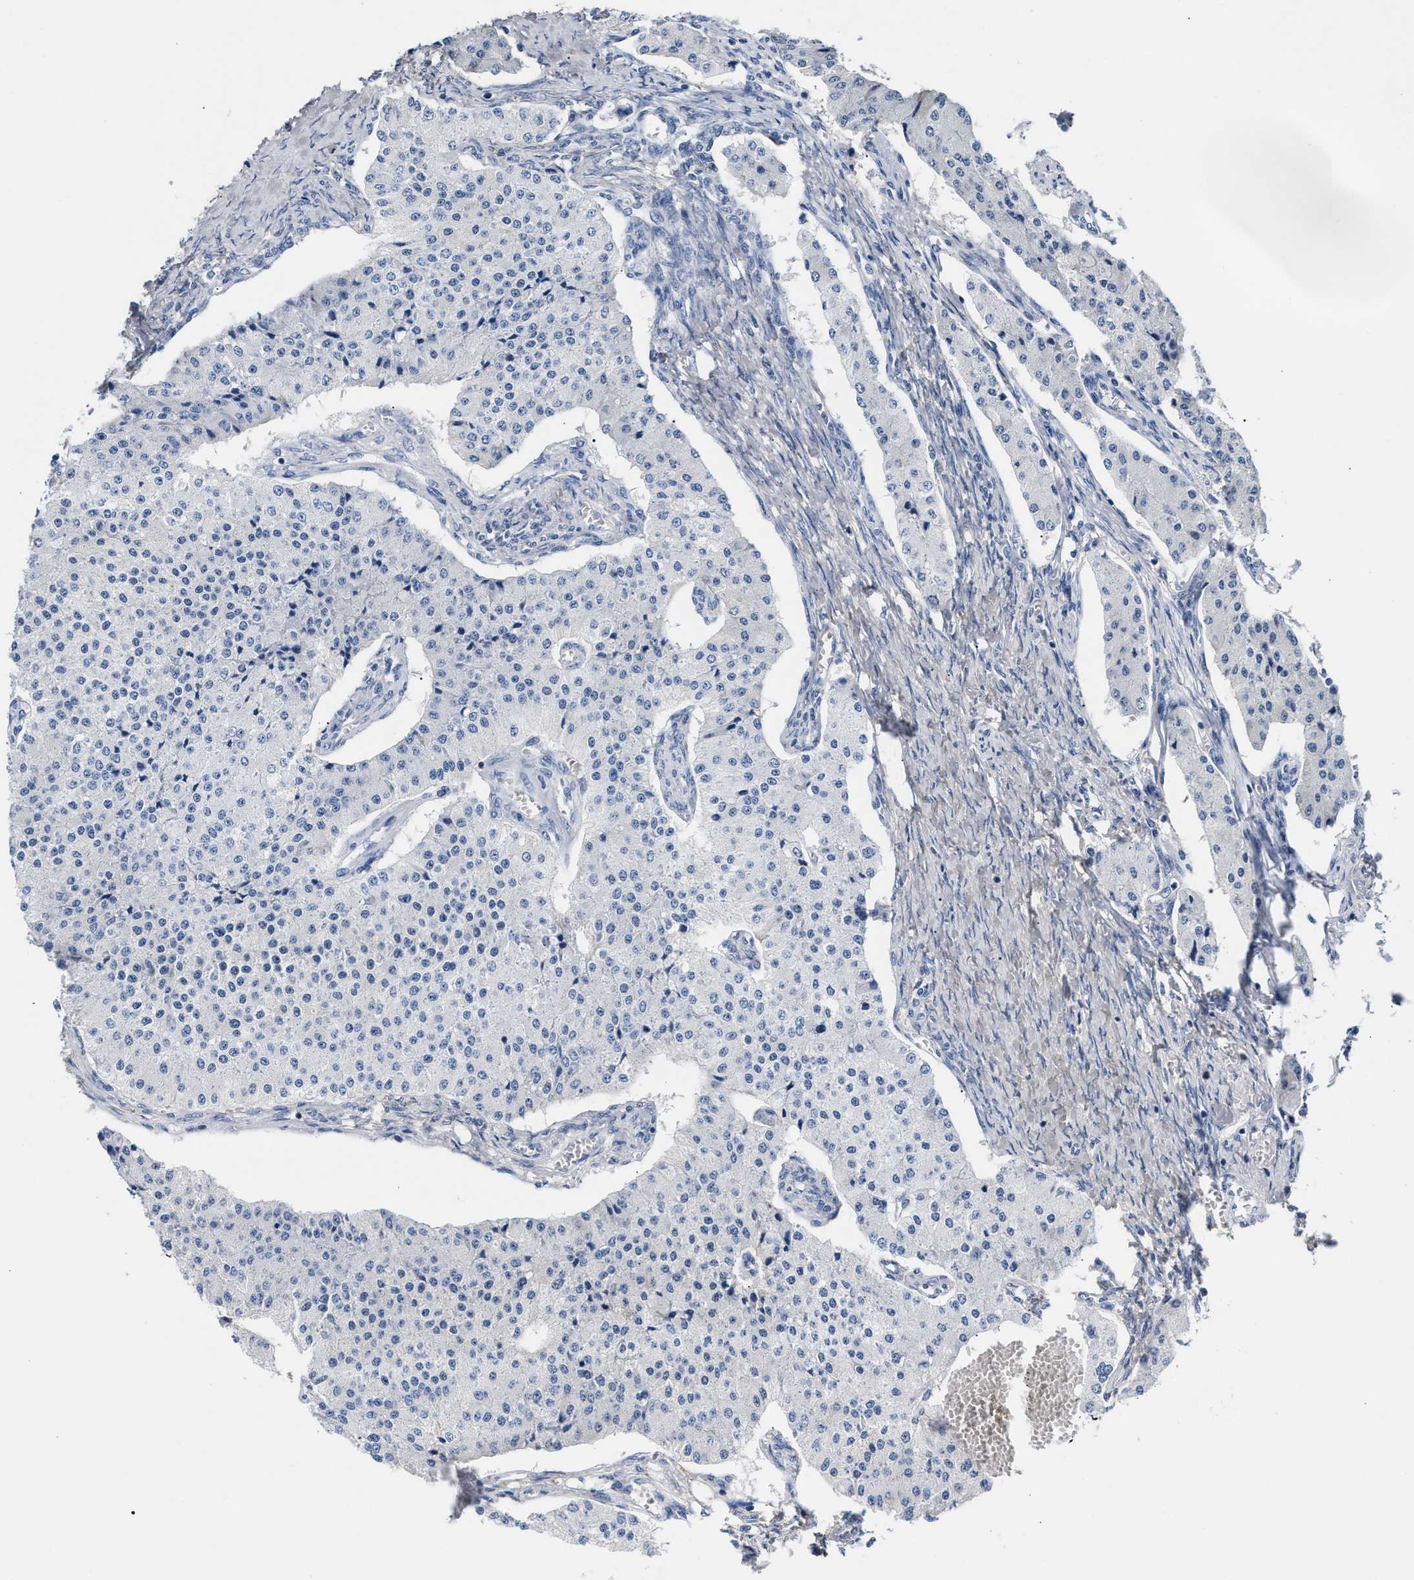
{"staining": {"intensity": "negative", "quantity": "none", "location": "none"}, "tissue": "carcinoid", "cell_type": "Tumor cells", "image_type": "cancer", "snomed": [{"axis": "morphology", "description": "Carcinoid, malignant, NOS"}, {"axis": "topography", "description": "Colon"}], "caption": "This is an immunohistochemistry (IHC) histopathology image of carcinoid (malignant). There is no positivity in tumor cells.", "gene": "ACTL7B", "patient": {"sex": "female", "age": 52}}